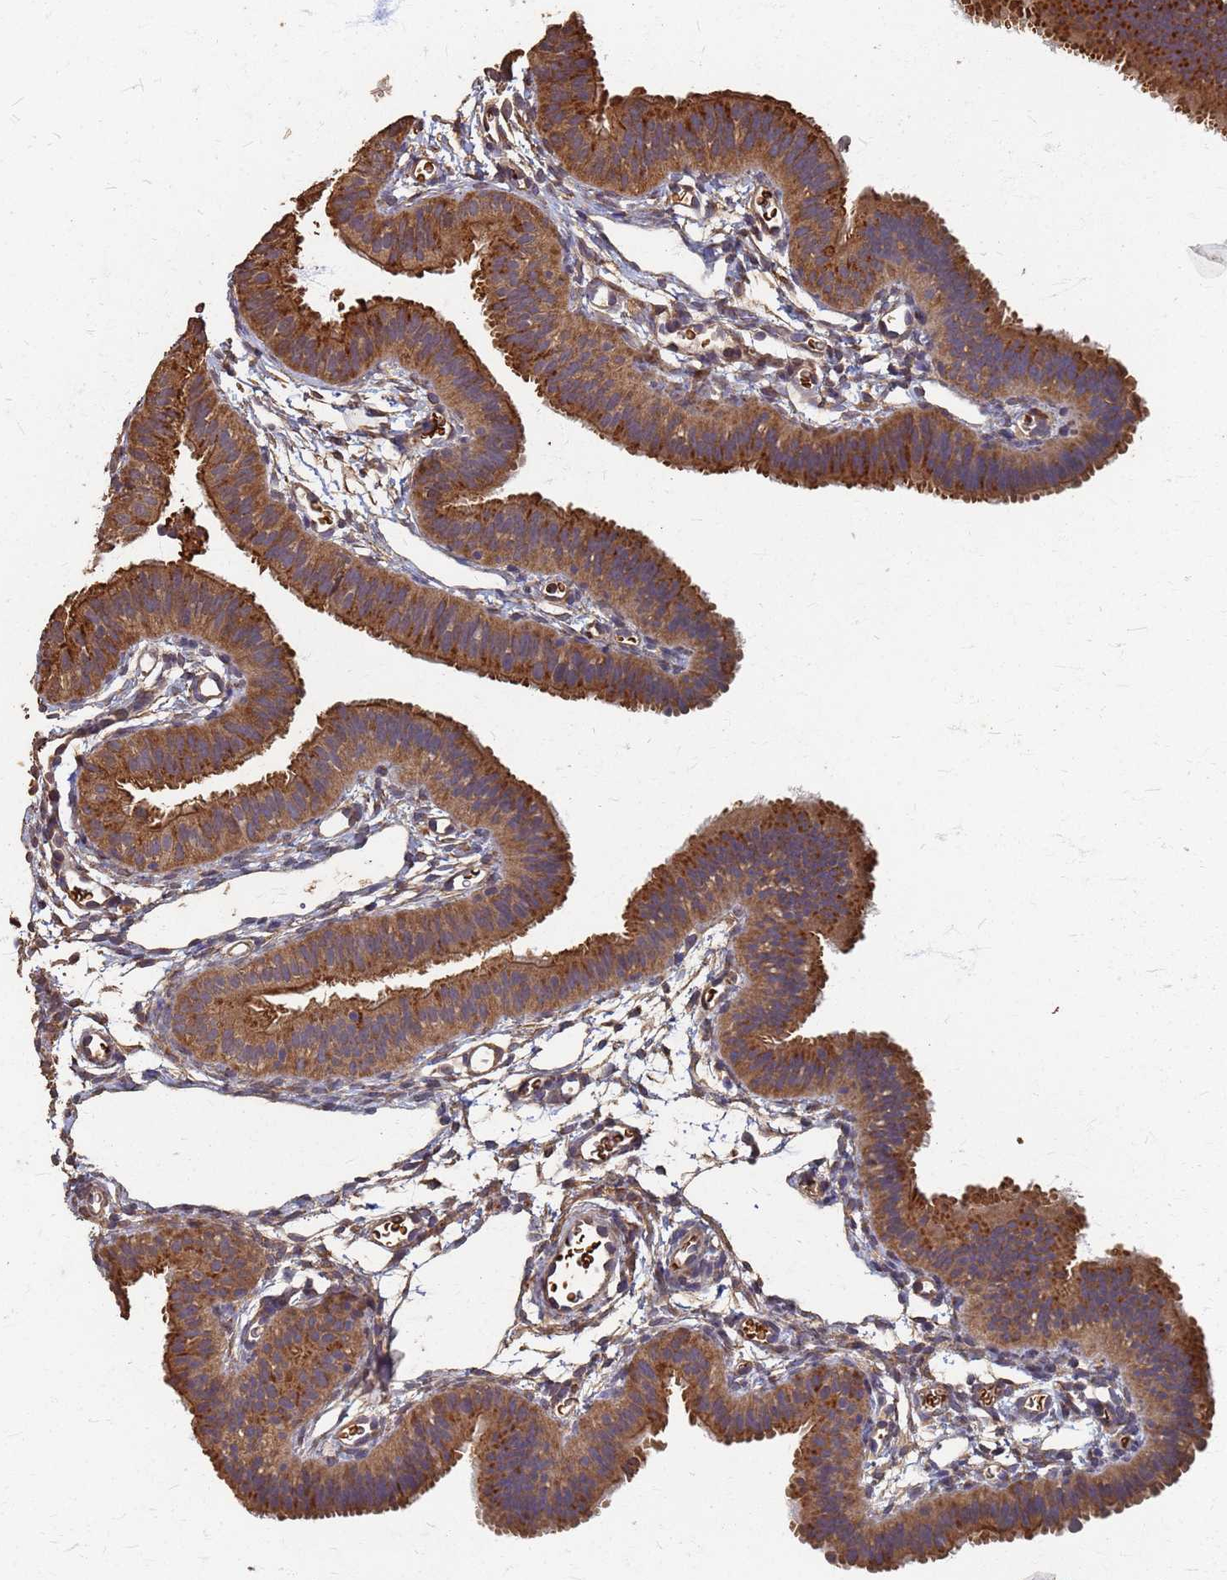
{"staining": {"intensity": "moderate", "quantity": ">75%", "location": "cytoplasmic/membranous"}, "tissue": "fallopian tube", "cell_type": "Glandular cells", "image_type": "normal", "snomed": [{"axis": "morphology", "description": "Normal tissue, NOS"}, {"axis": "topography", "description": "Fallopian tube"}], "caption": "An immunohistochemistry (IHC) micrograph of benign tissue is shown. Protein staining in brown labels moderate cytoplasmic/membranous positivity in fallopian tube within glandular cells. Immunohistochemistry stains the protein in brown and the nuclei are stained blue.", "gene": "DPH5", "patient": {"sex": "female", "age": 35}}